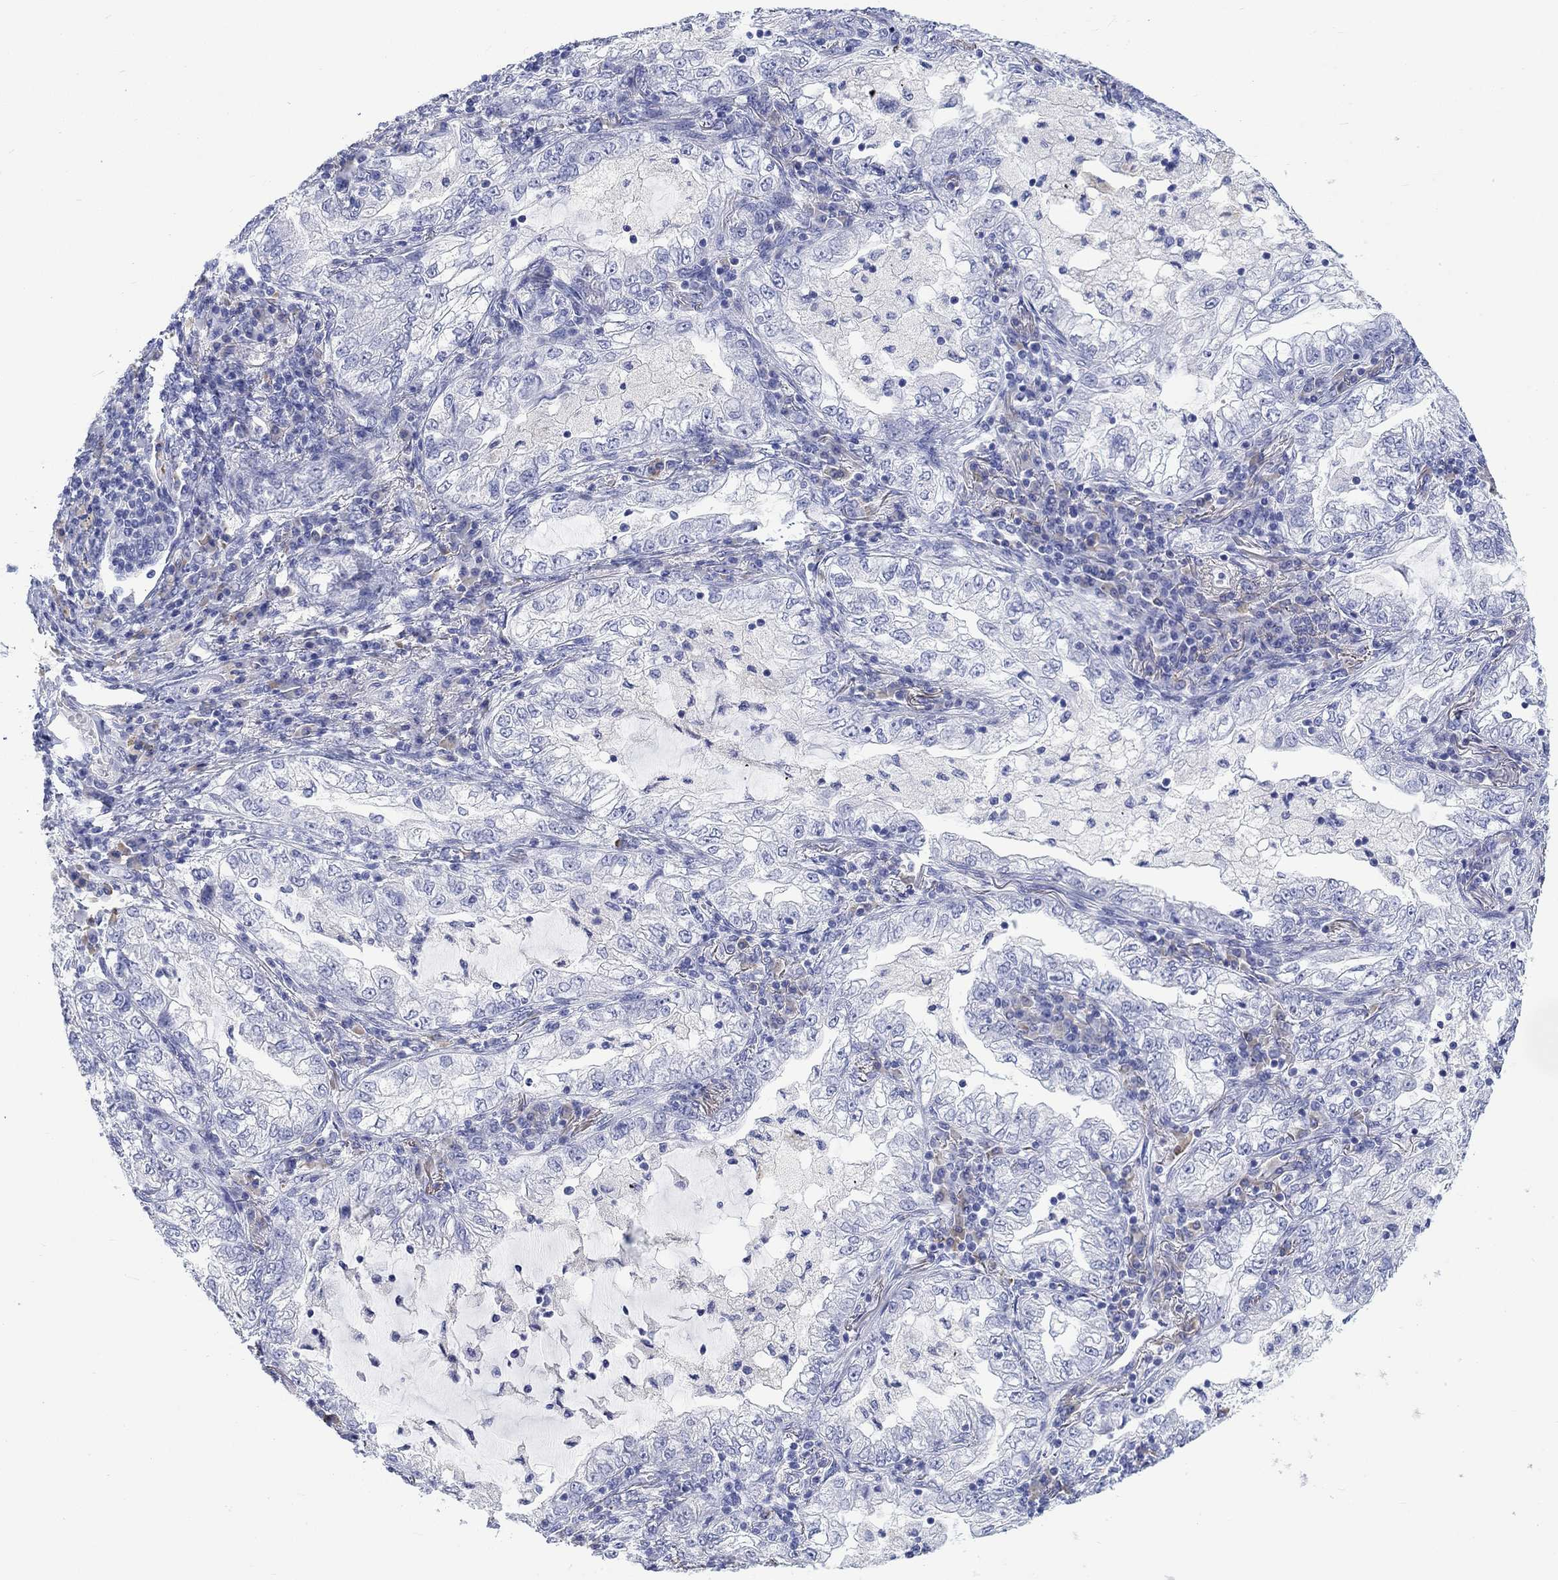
{"staining": {"intensity": "negative", "quantity": "none", "location": "none"}, "tissue": "lung cancer", "cell_type": "Tumor cells", "image_type": "cancer", "snomed": [{"axis": "morphology", "description": "Adenocarcinoma, NOS"}, {"axis": "topography", "description": "Lung"}], "caption": "An IHC image of lung cancer (adenocarcinoma) is shown. There is no staining in tumor cells of lung cancer (adenocarcinoma).", "gene": "MSI1", "patient": {"sex": "female", "age": 73}}